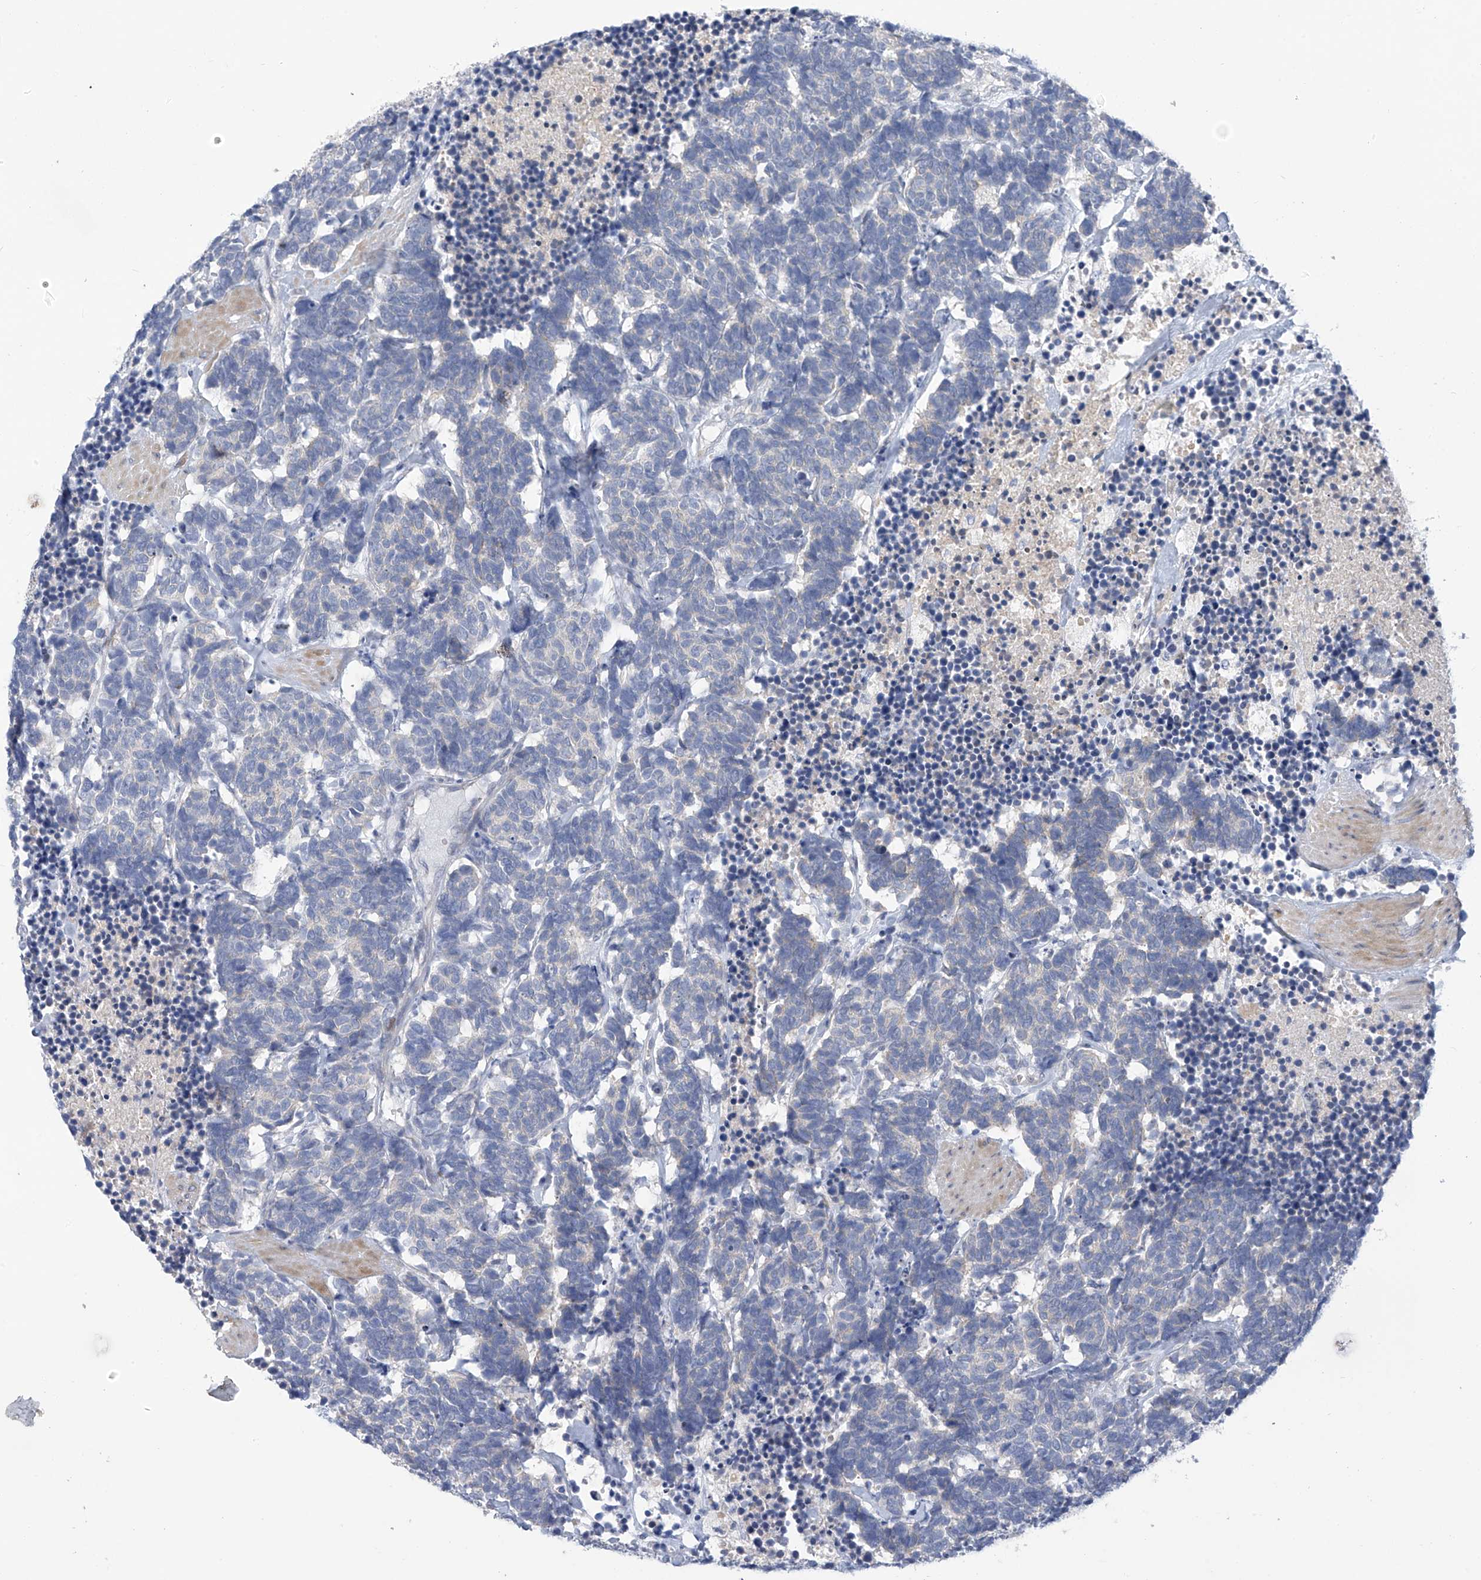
{"staining": {"intensity": "negative", "quantity": "none", "location": "none"}, "tissue": "carcinoid", "cell_type": "Tumor cells", "image_type": "cancer", "snomed": [{"axis": "morphology", "description": "Carcinoma, NOS"}, {"axis": "morphology", "description": "Carcinoid, malignant, NOS"}, {"axis": "topography", "description": "Urinary bladder"}], "caption": "Carcinoid stained for a protein using immunohistochemistry (IHC) displays no staining tumor cells.", "gene": "SLCO4A1", "patient": {"sex": "male", "age": 57}}